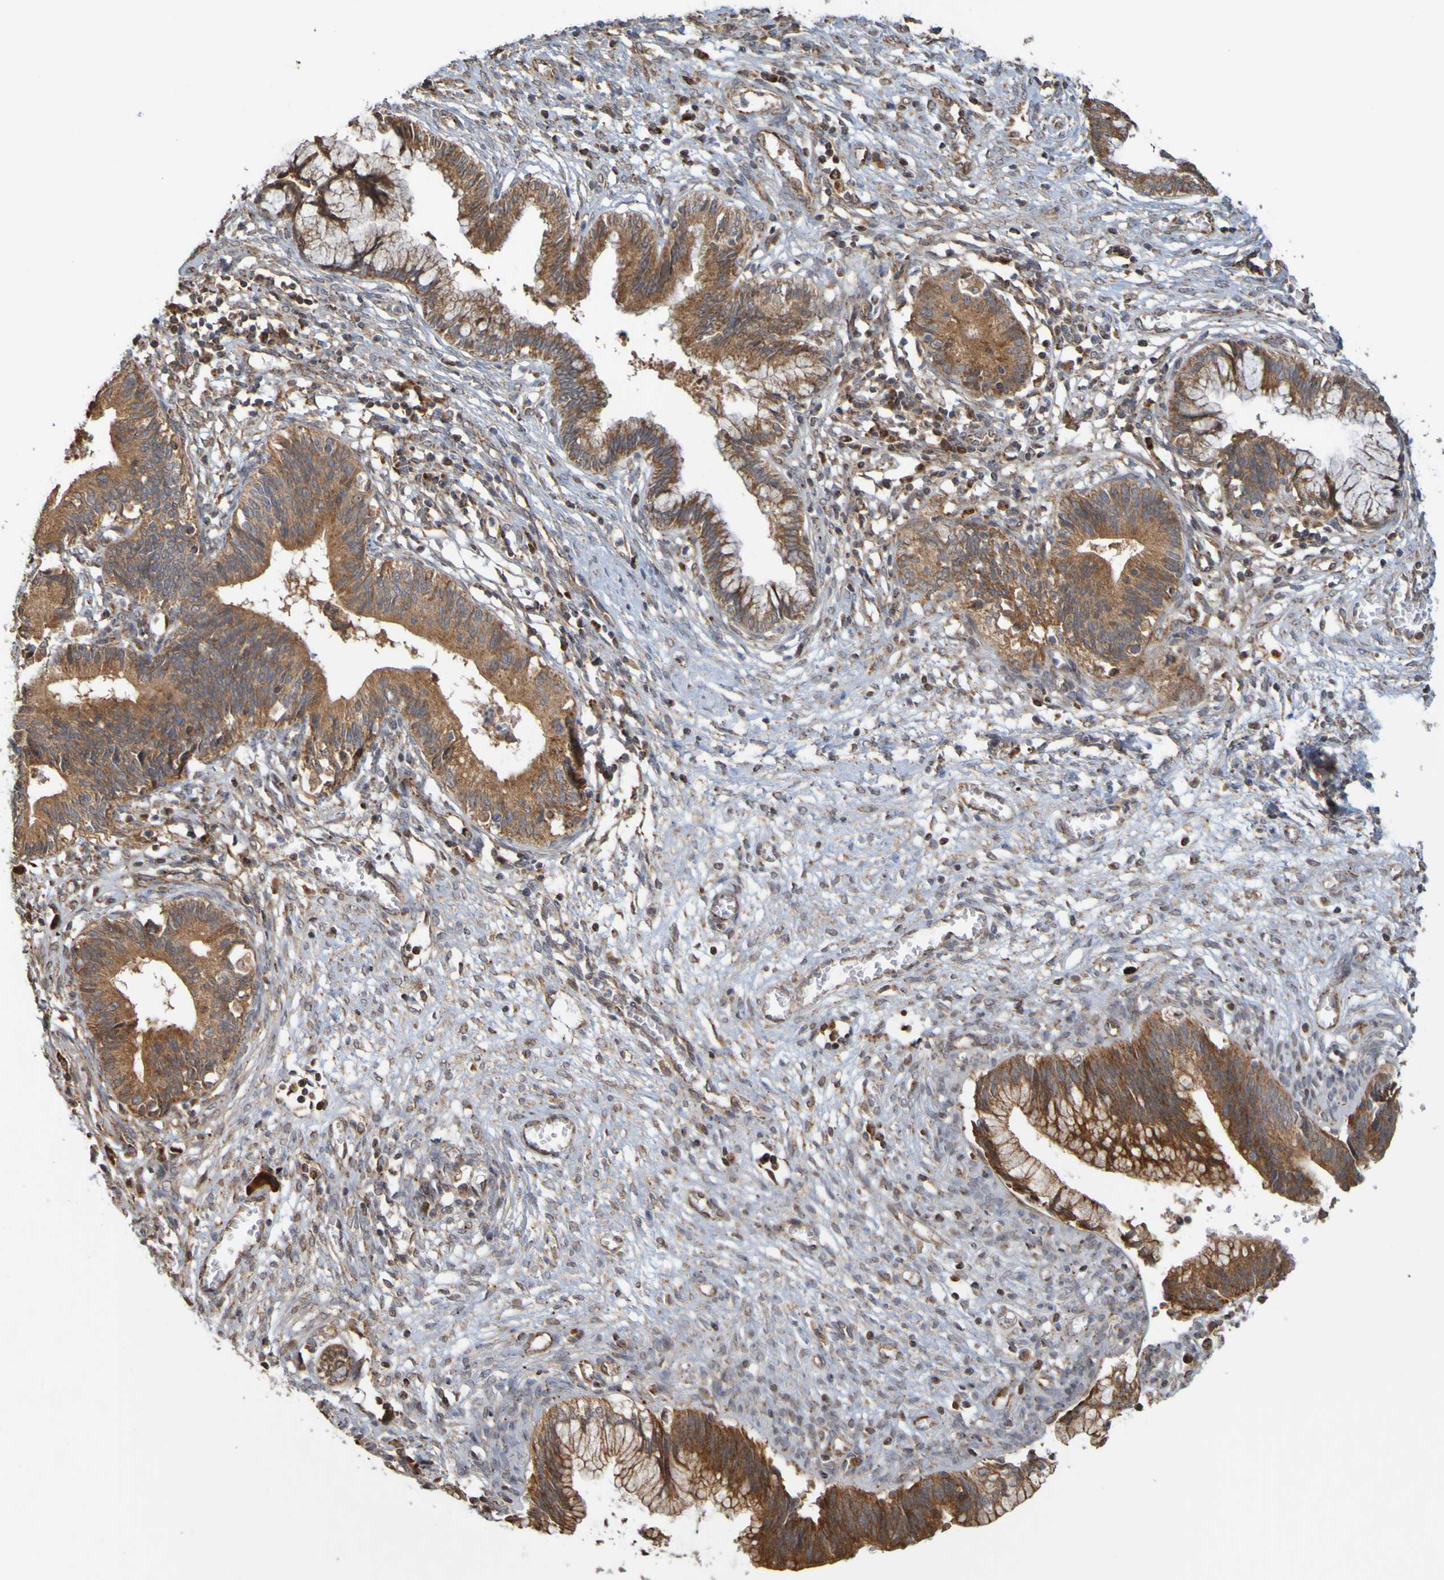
{"staining": {"intensity": "strong", "quantity": ">75%", "location": "cytoplasmic/membranous"}, "tissue": "cervical cancer", "cell_type": "Tumor cells", "image_type": "cancer", "snomed": [{"axis": "morphology", "description": "Adenocarcinoma, NOS"}, {"axis": "topography", "description": "Cervix"}], "caption": "Human cervical cancer stained with a brown dye displays strong cytoplasmic/membranous positive positivity in about >75% of tumor cells.", "gene": "TMBIM1", "patient": {"sex": "female", "age": 44}}